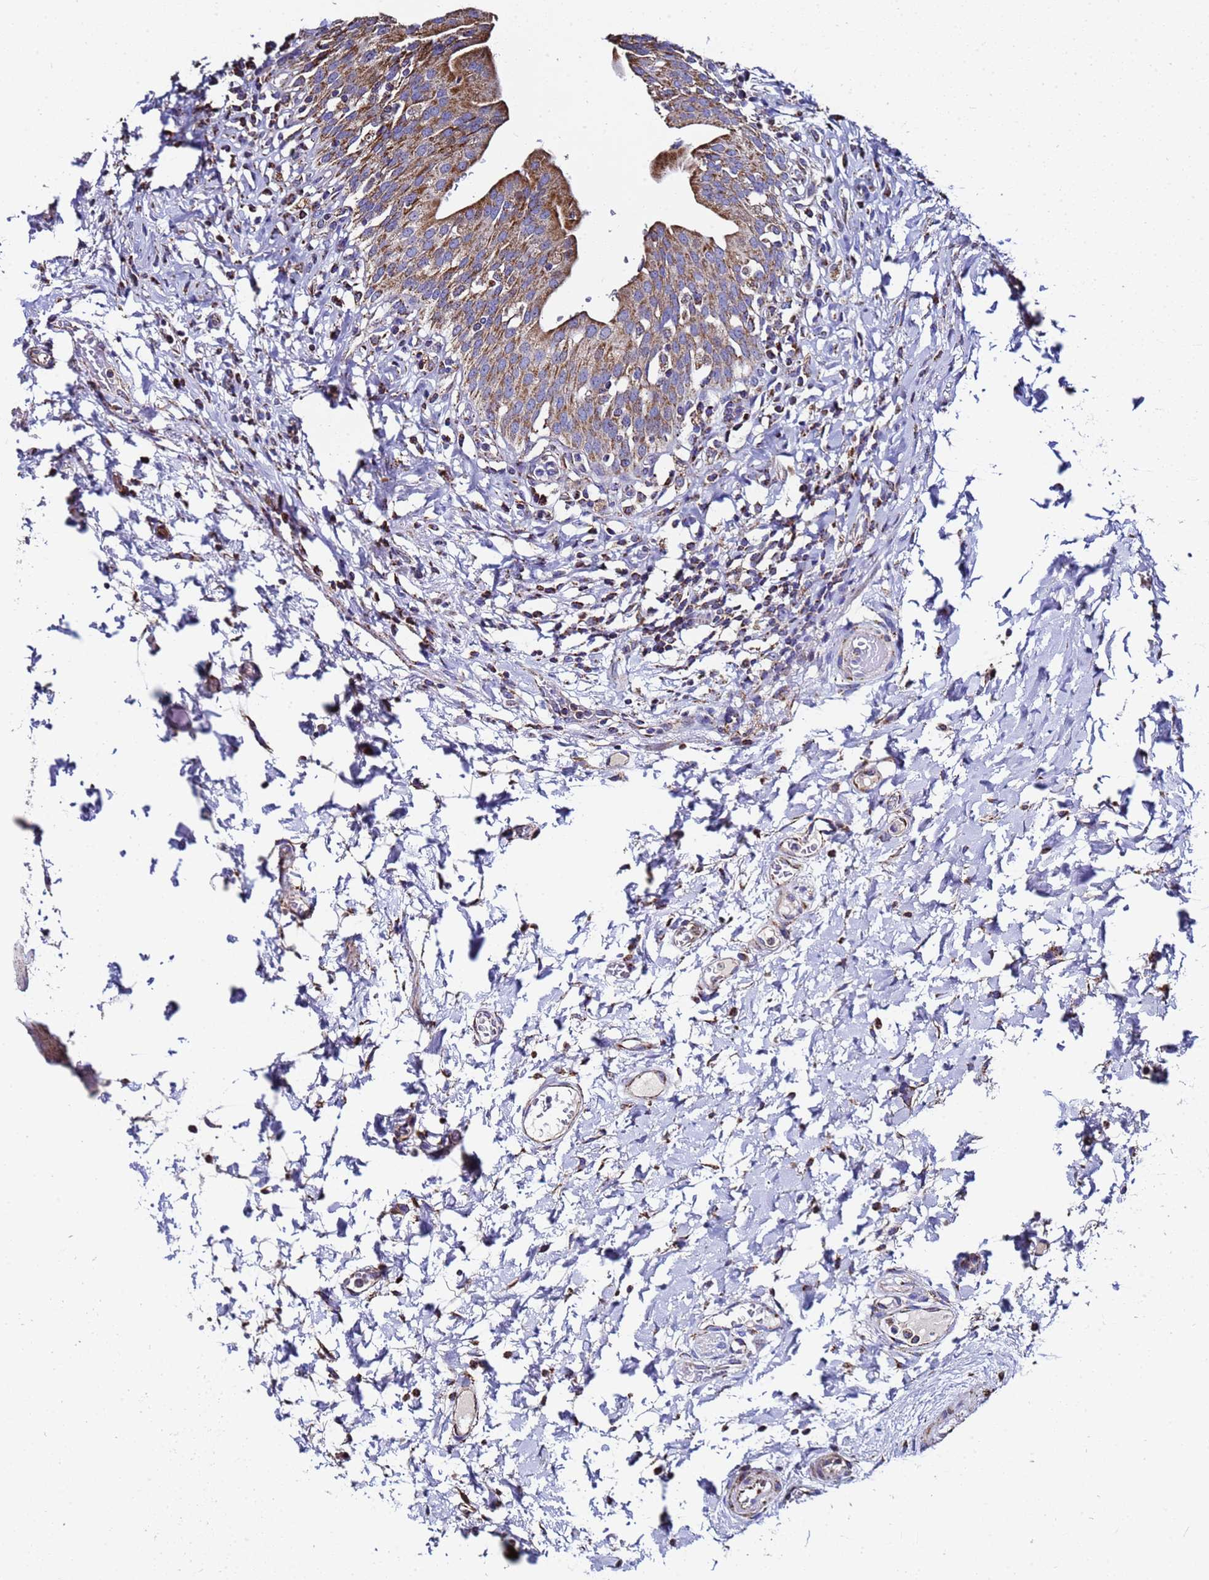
{"staining": {"intensity": "moderate", "quantity": ">75%", "location": "cytoplasmic/membranous"}, "tissue": "urinary bladder", "cell_type": "Urothelial cells", "image_type": "normal", "snomed": [{"axis": "morphology", "description": "Normal tissue, NOS"}, {"axis": "morphology", "description": "Inflammation, NOS"}, {"axis": "topography", "description": "Urinary bladder"}], "caption": "The histopathology image displays staining of benign urinary bladder, revealing moderate cytoplasmic/membranous protein expression (brown color) within urothelial cells.", "gene": "MRPS12", "patient": {"sex": "male", "age": 64}}